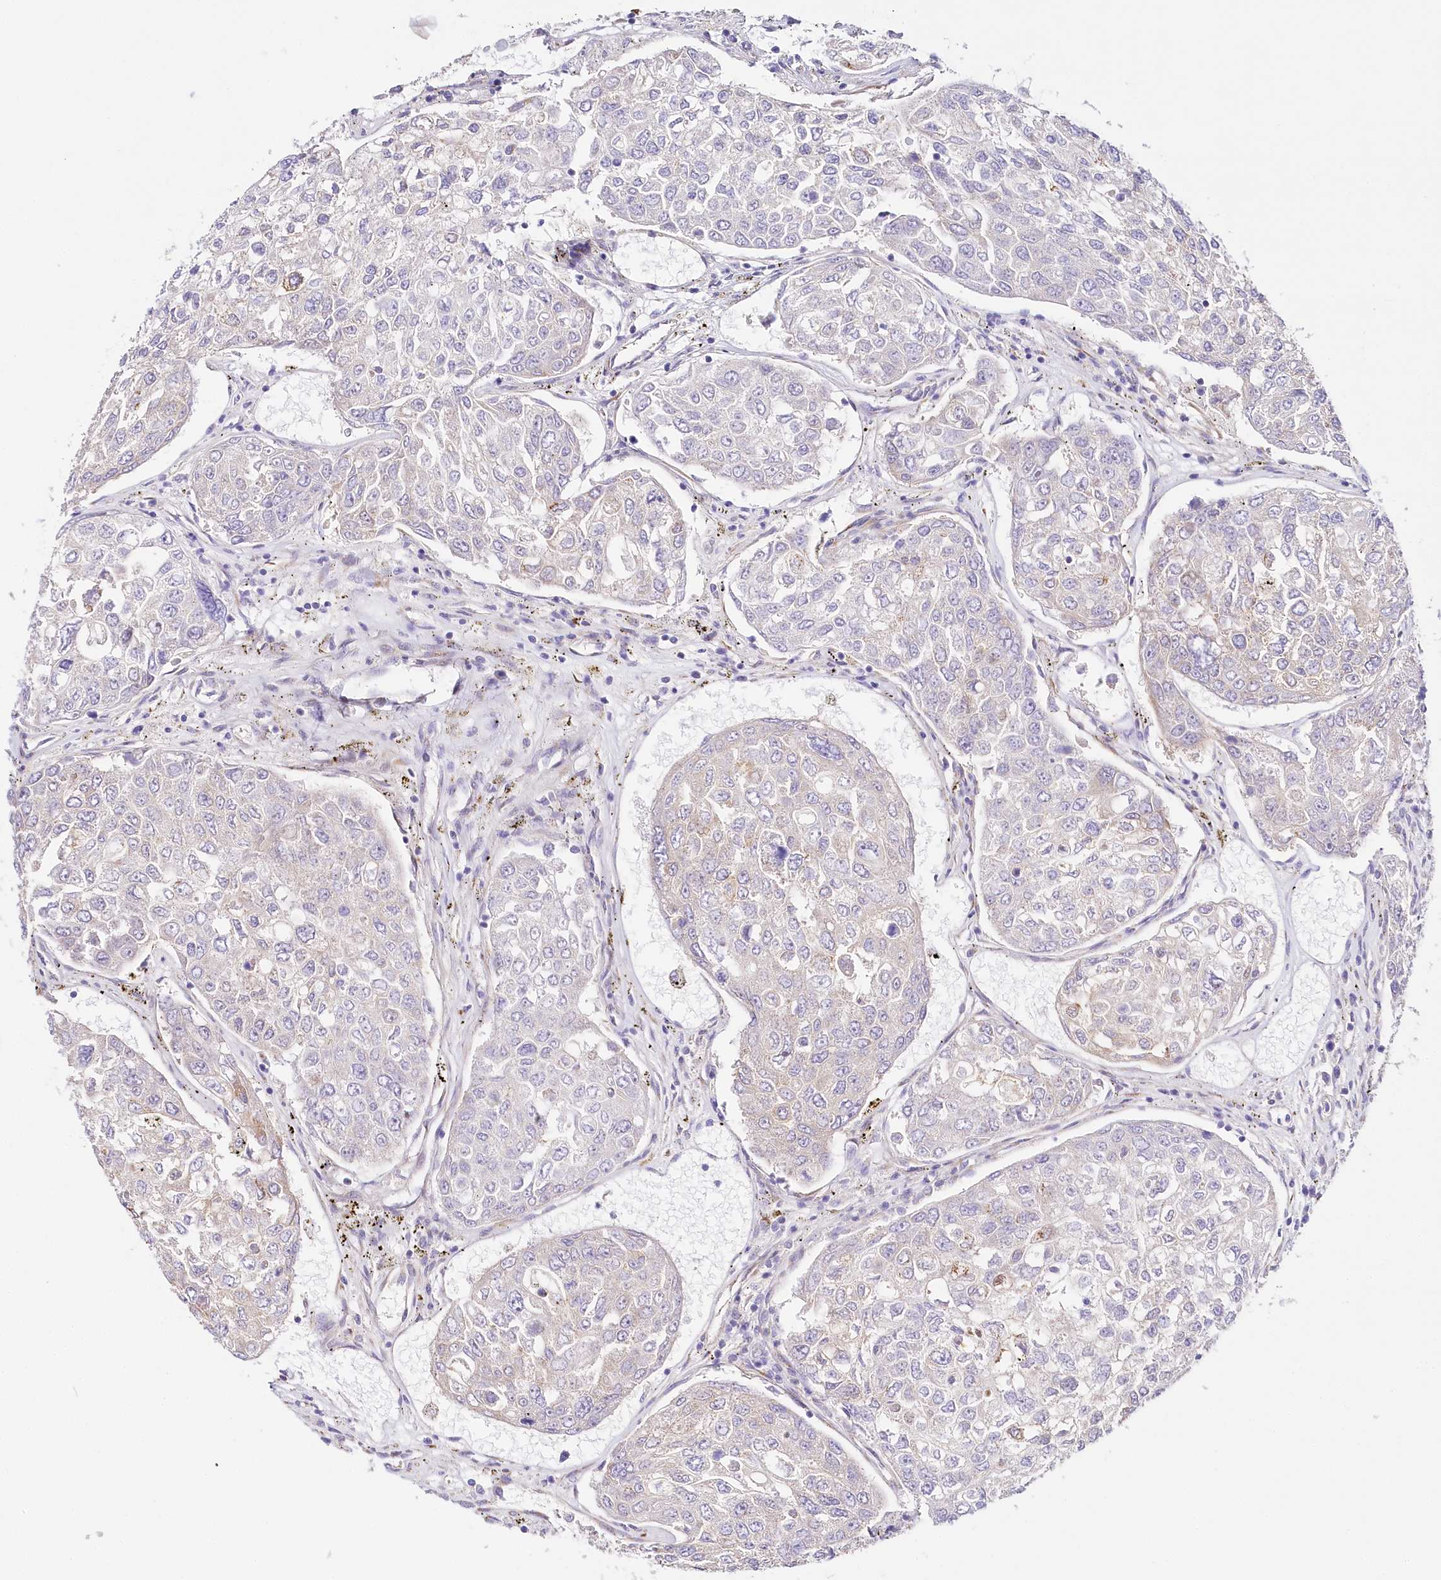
{"staining": {"intensity": "negative", "quantity": "none", "location": "none"}, "tissue": "urothelial cancer", "cell_type": "Tumor cells", "image_type": "cancer", "snomed": [{"axis": "morphology", "description": "Urothelial carcinoma, High grade"}, {"axis": "topography", "description": "Lymph node"}, {"axis": "topography", "description": "Urinary bladder"}], "caption": "This histopathology image is of urothelial cancer stained with immunohistochemistry (IHC) to label a protein in brown with the nuclei are counter-stained blue. There is no staining in tumor cells. Brightfield microscopy of immunohistochemistry stained with DAB (3,3'-diaminobenzidine) (brown) and hematoxylin (blue), captured at high magnification.", "gene": "ABRAXAS2", "patient": {"sex": "male", "age": 51}}